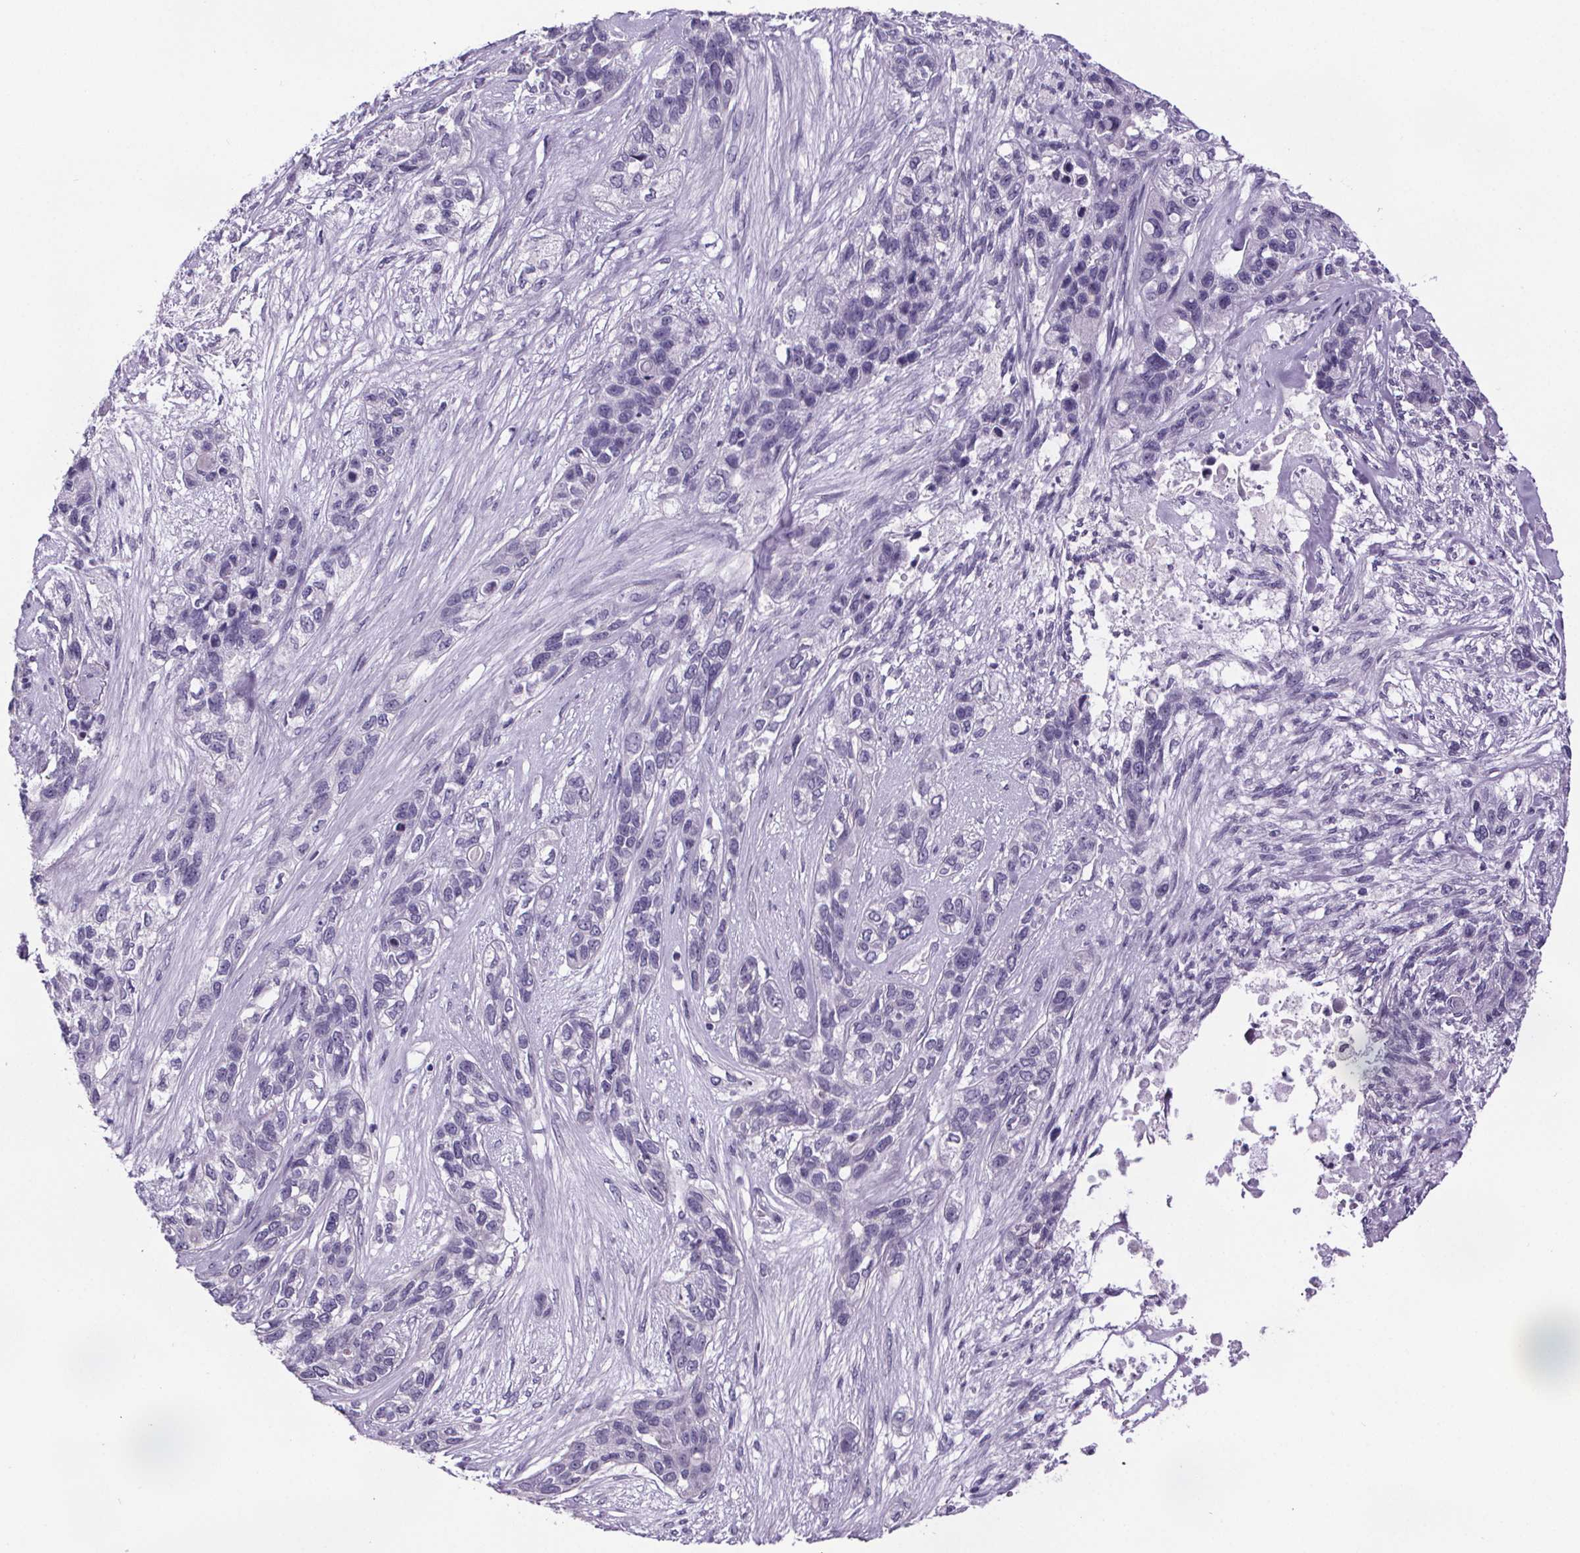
{"staining": {"intensity": "negative", "quantity": "none", "location": "none"}, "tissue": "lung cancer", "cell_type": "Tumor cells", "image_type": "cancer", "snomed": [{"axis": "morphology", "description": "Squamous cell carcinoma, NOS"}, {"axis": "topography", "description": "Lung"}], "caption": "Protein analysis of lung cancer displays no significant expression in tumor cells.", "gene": "CUBN", "patient": {"sex": "female", "age": 70}}